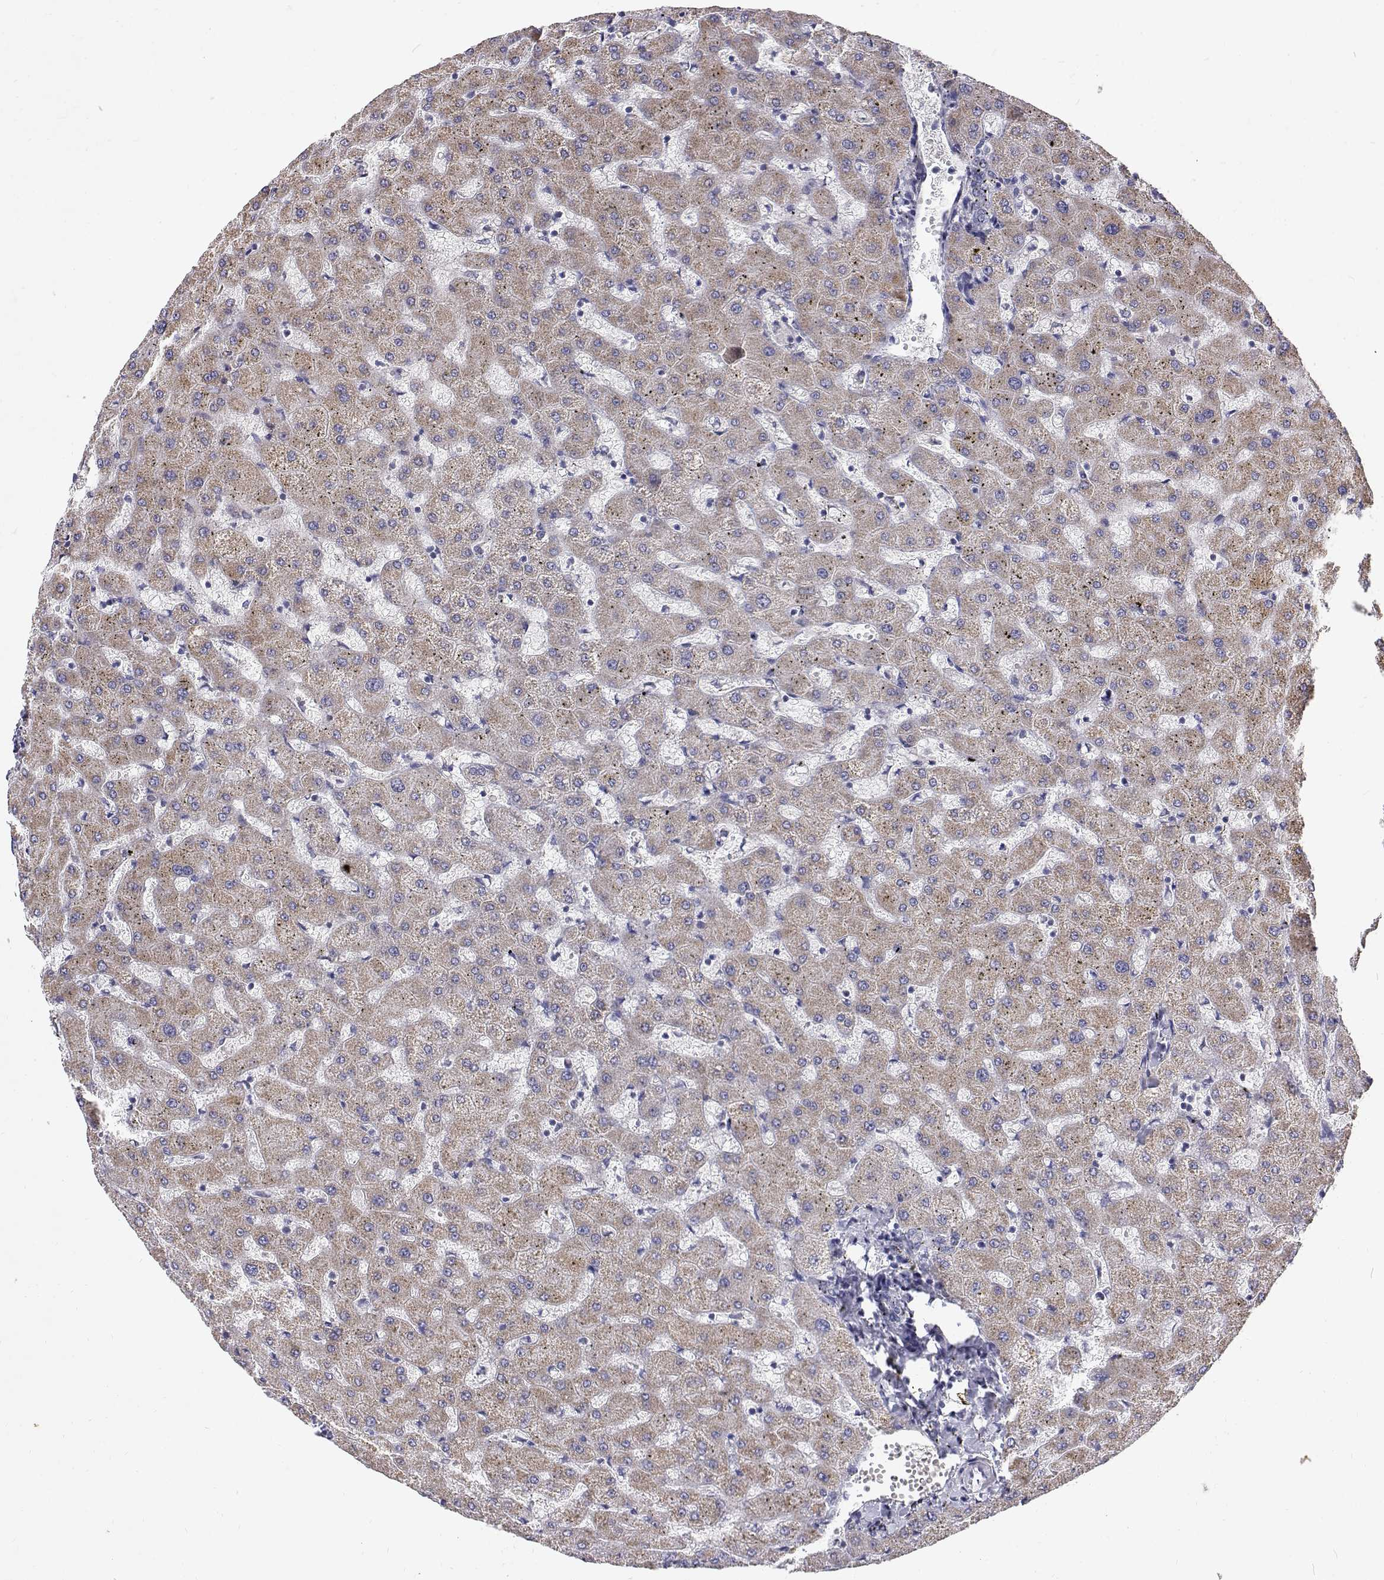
{"staining": {"intensity": "negative", "quantity": "none", "location": "none"}, "tissue": "liver", "cell_type": "Cholangiocytes", "image_type": "normal", "snomed": [{"axis": "morphology", "description": "Normal tissue, NOS"}, {"axis": "topography", "description": "Liver"}], "caption": "IHC micrograph of benign liver: human liver stained with DAB (3,3'-diaminobenzidine) displays no significant protein expression in cholangiocytes. The staining was performed using DAB (3,3'-diaminobenzidine) to visualize the protein expression in brown, while the nuclei were stained in blue with hematoxylin (Magnification: 20x).", "gene": "TRIM60", "patient": {"sex": "female", "age": 63}}